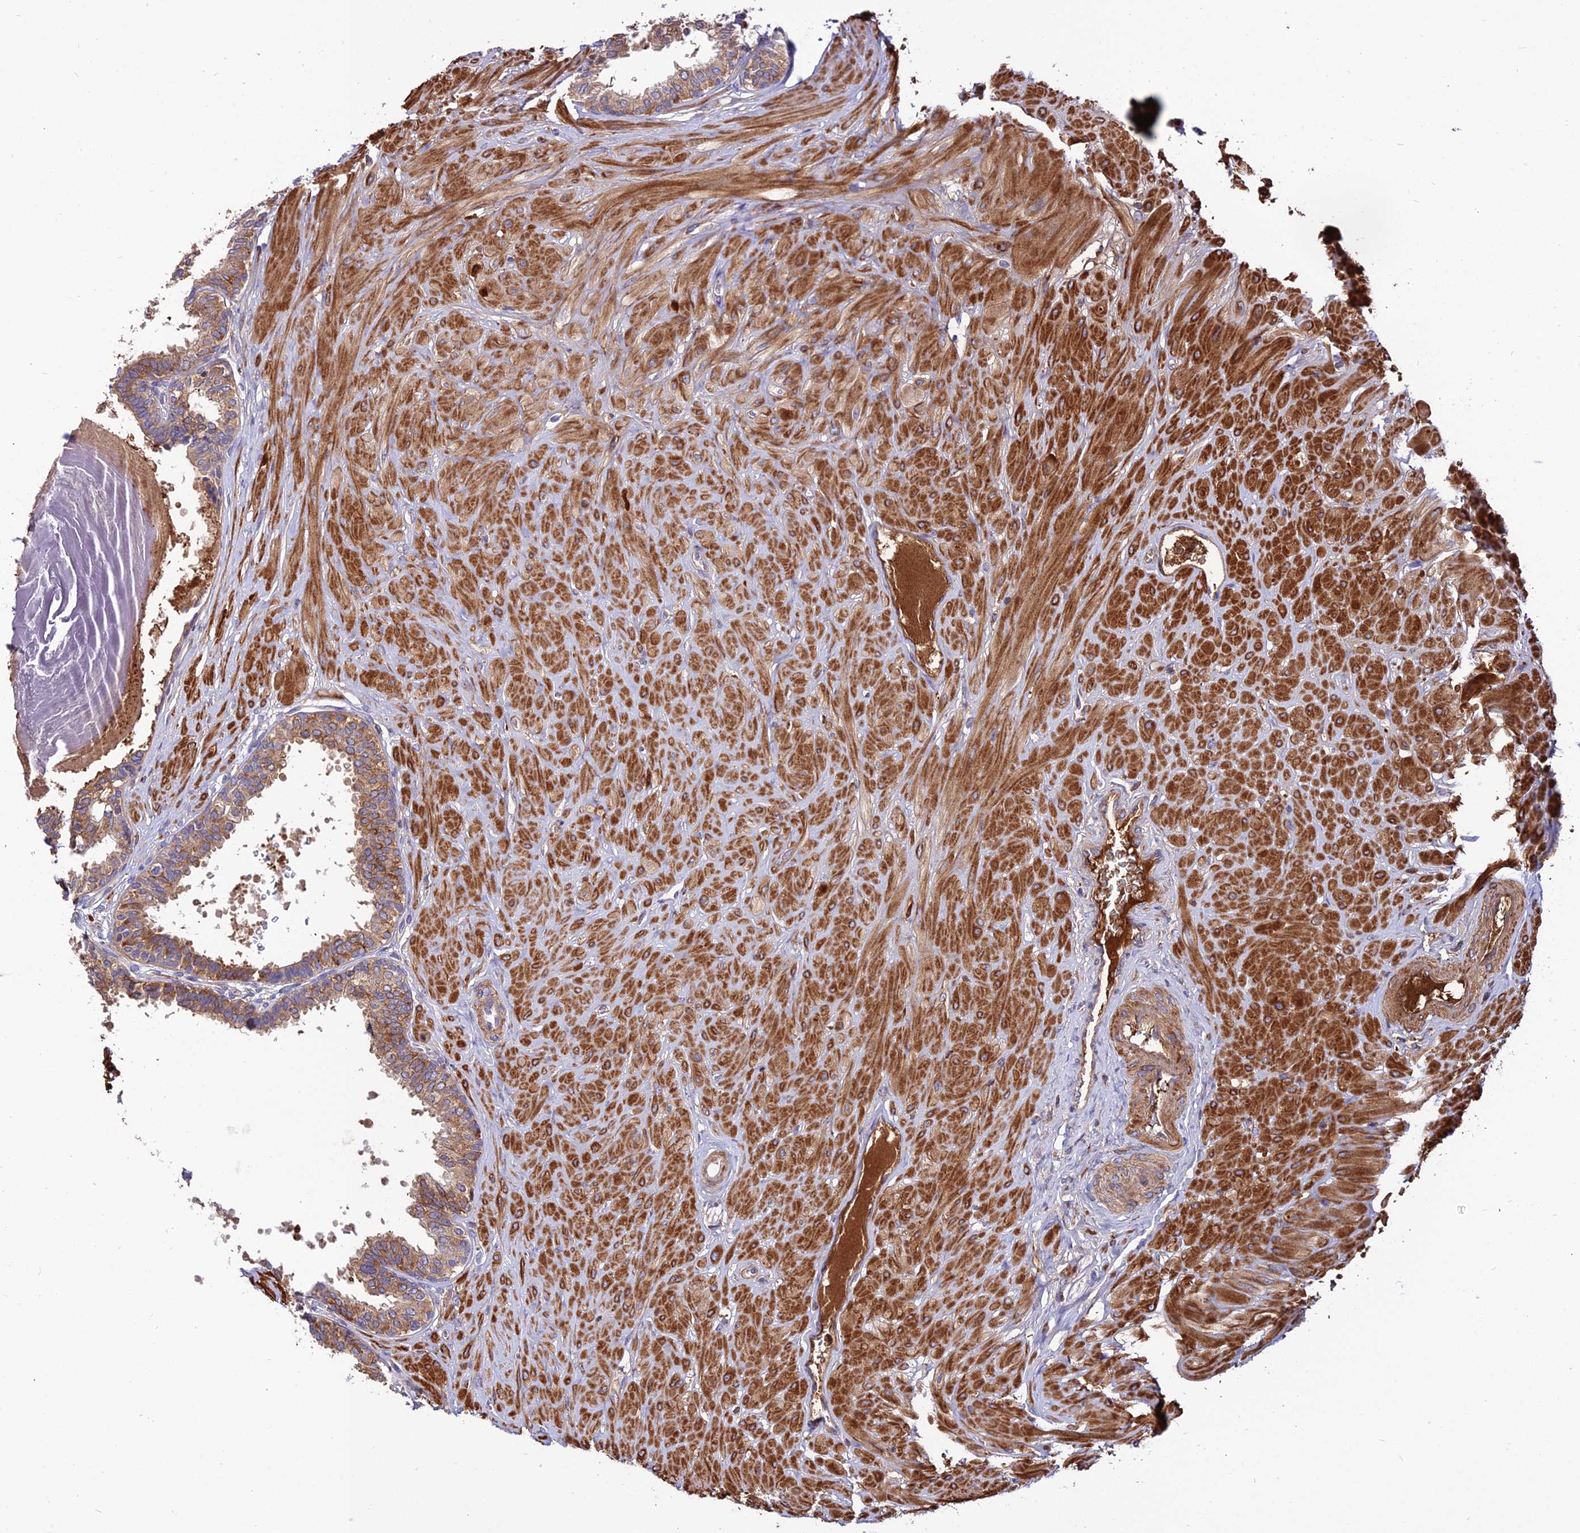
{"staining": {"intensity": "moderate", "quantity": ">75%", "location": "cytoplasmic/membranous"}, "tissue": "prostate", "cell_type": "Glandular cells", "image_type": "normal", "snomed": [{"axis": "morphology", "description": "Normal tissue, NOS"}, {"axis": "topography", "description": "Prostate"}], "caption": "Protein expression analysis of unremarkable prostate demonstrates moderate cytoplasmic/membranous positivity in about >75% of glandular cells.", "gene": "PYM1", "patient": {"sex": "male", "age": 48}}